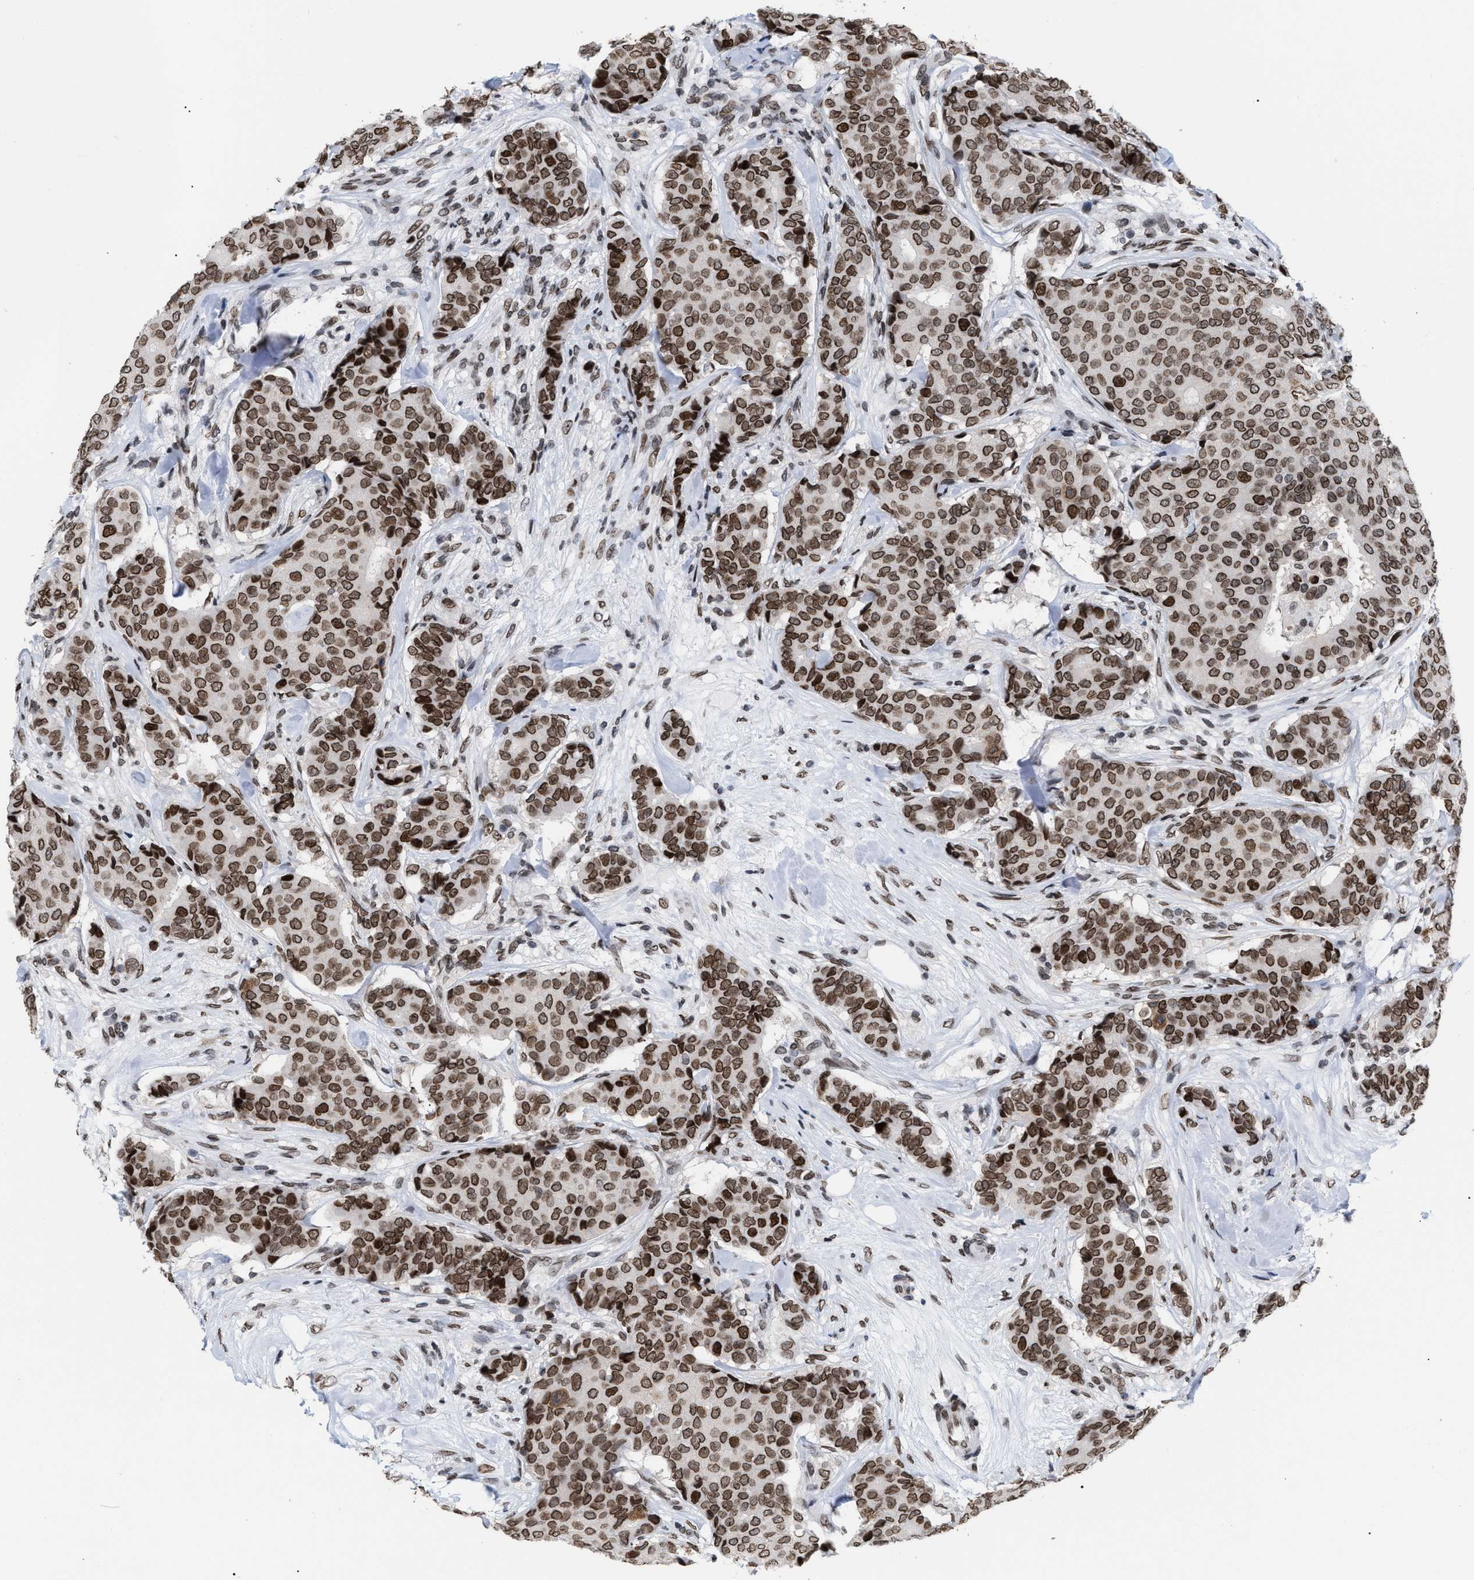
{"staining": {"intensity": "moderate", "quantity": ">75%", "location": "cytoplasmic/membranous,nuclear"}, "tissue": "breast cancer", "cell_type": "Tumor cells", "image_type": "cancer", "snomed": [{"axis": "morphology", "description": "Duct carcinoma"}, {"axis": "topography", "description": "Breast"}], "caption": "Immunohistochemistry (IHC) image of neoplastic tissue: breast cancer (intraductal carcinoma) stained using IHC demonstrates medium levels of moderate protein expression localized specifically in the cytoplasmic/membranous and nuclear of tumor cells, appearing as a cytoplasmic/membranous and nuclear brown color.", "gene": "TPR", "patient": {"sex": "female", "age": 75}}